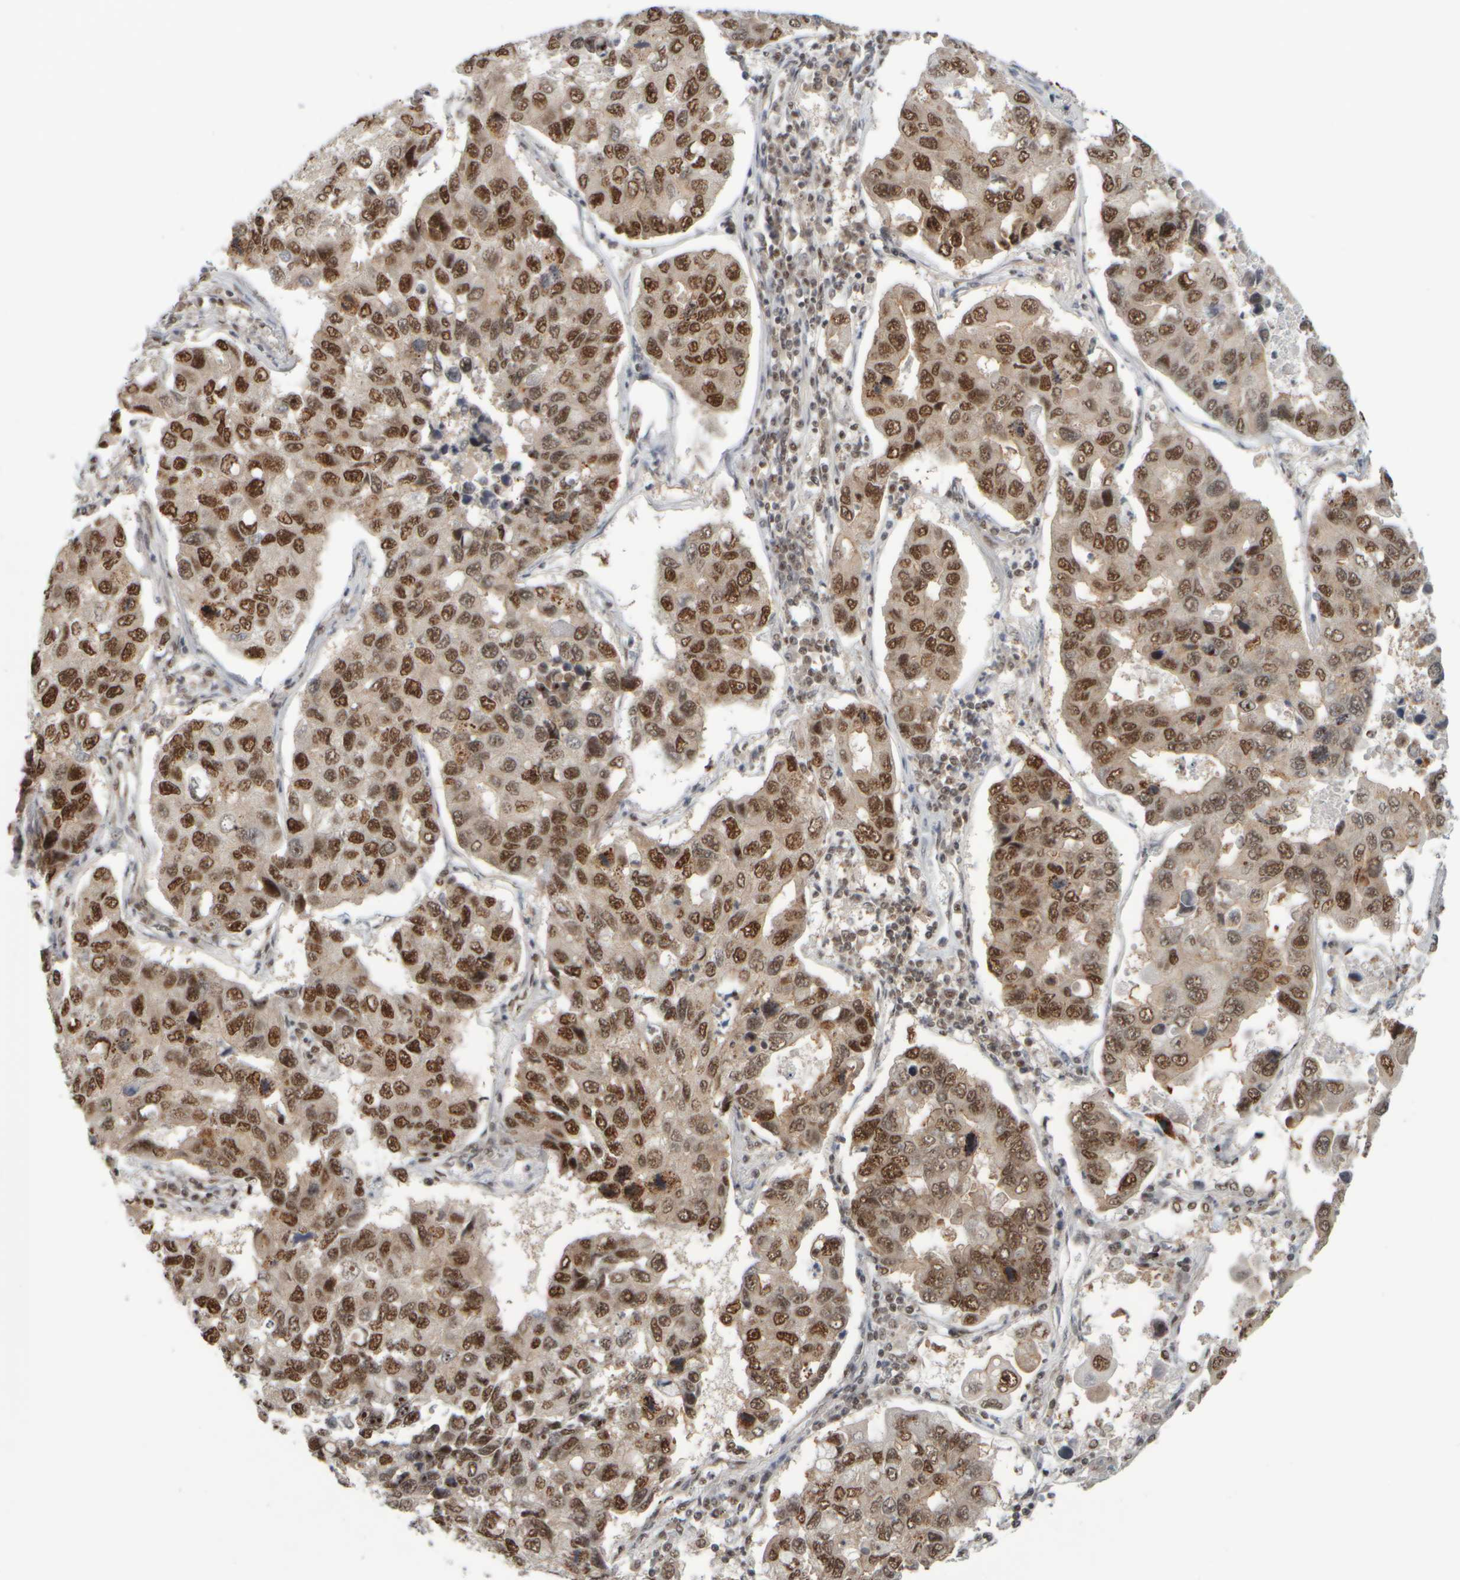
{"staining": {"intensity": "moderate", "quantity": ">75%", "location": "nuclear"}, "tissue": "lung cancer", "cell_type": "Tumor cells", "image_type": "cancer", "snomed": [{"axis": "morphology", "description": "Adenocarcinoma, NOS"}, {"axis": "topography", "description": "Lung"}], "caption": "Tumor cells show medium levels of moderate nuclear expression in about >75% of cells in lung adenocarcinoma.", "gene": "SYNRG", "patient": {"sex": "male", "age": 64}}